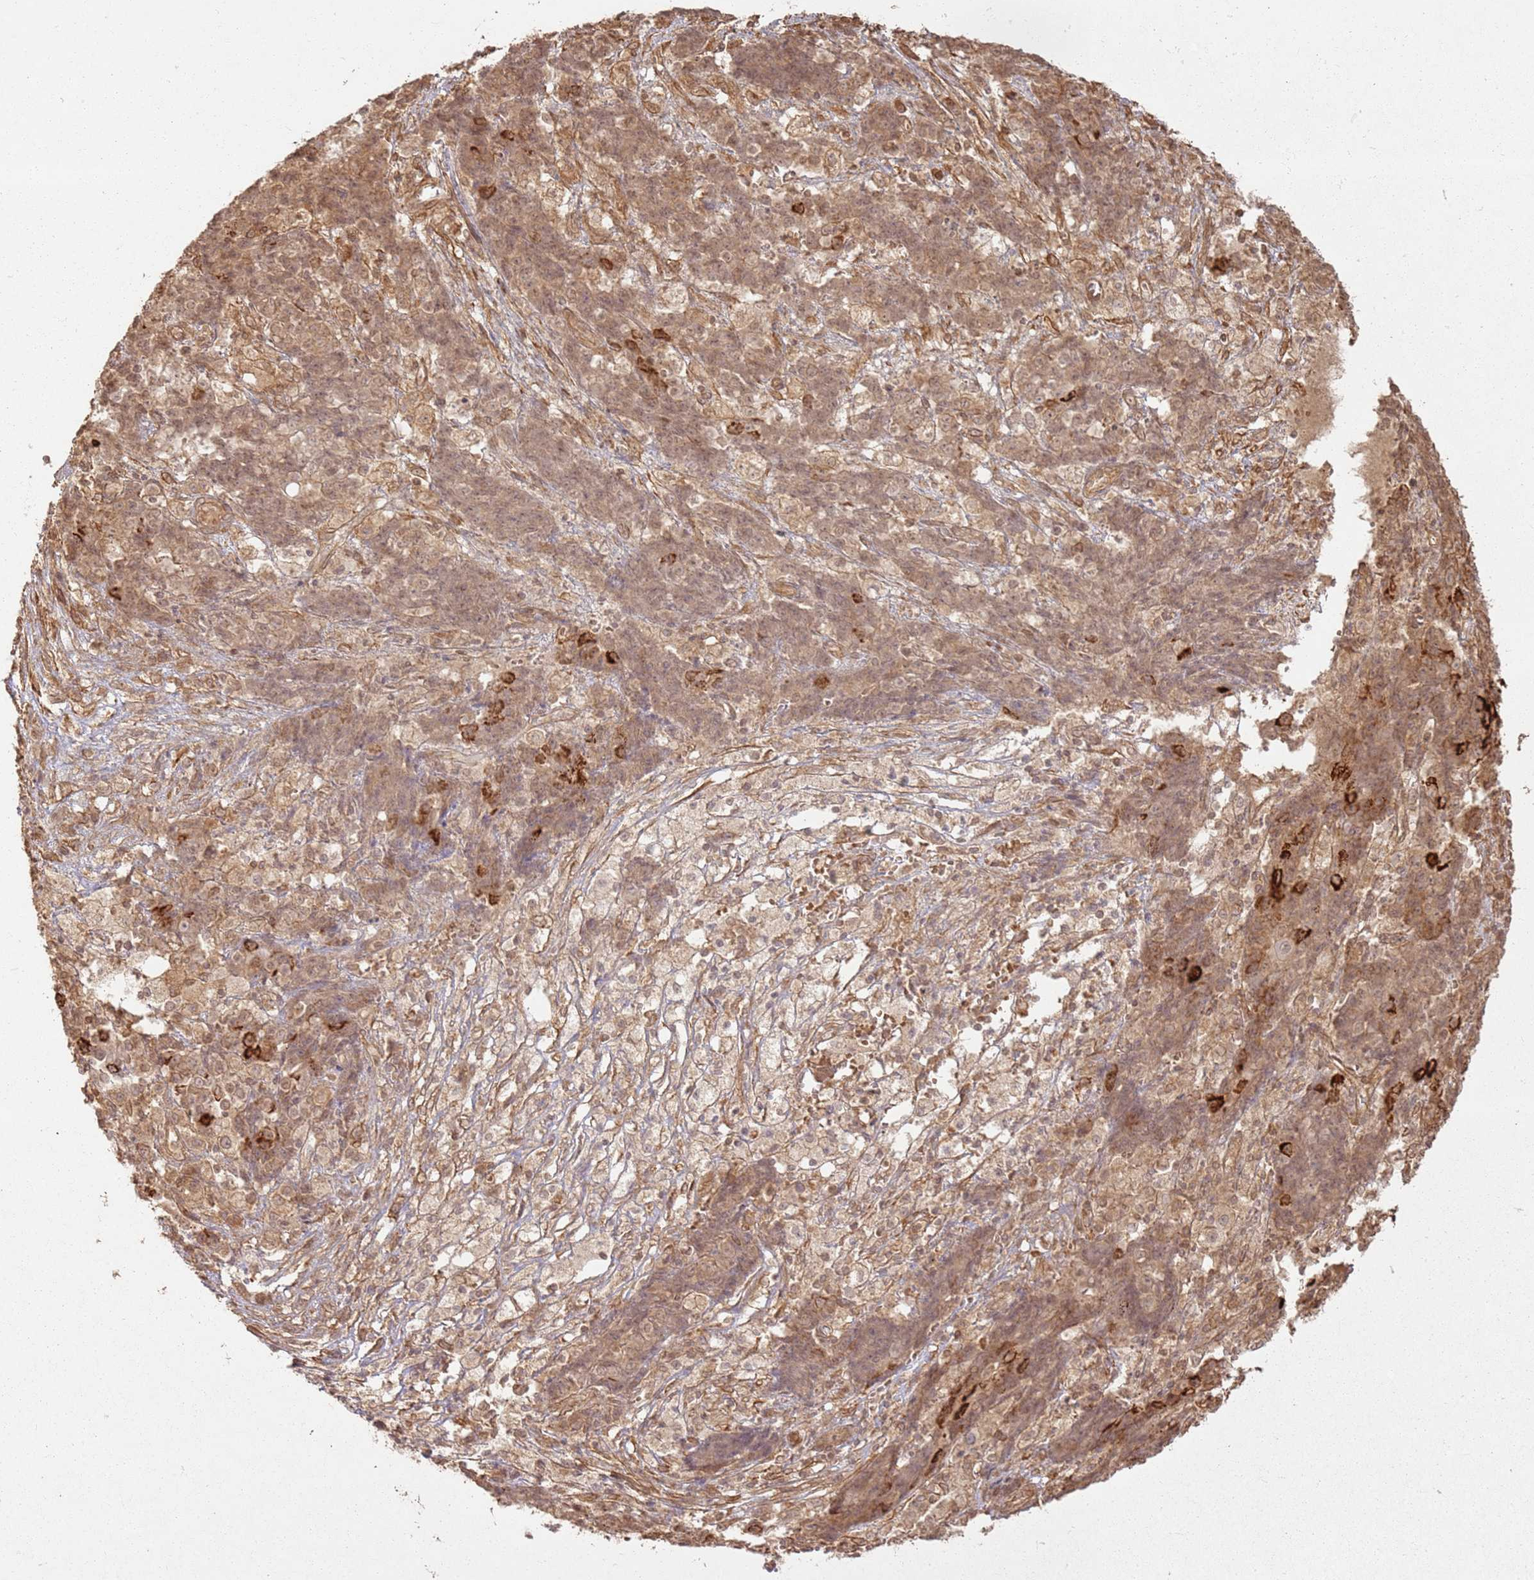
{"staining": {"intensity": "weak", "quantity": ">75%", "location": "cytoplasmic/membranous,nuclear"}, "tissue": "ovarian cancer", "cell_type": "Tumor cells", "image_type": "cancer", "snomed": [{"axis": "morphology", "description": "Carcinoma, endometroid"}, {"axis": "topography", "description": "Ovary"}], "caption": "Protein expression by immunohistochemistry exhibits weak cytoplasmic/membranous and nuclear staining in approximately >75% of tumor cells in ovarian endometroid carcinoma.", "gene": "ZNF776", "patient": {"sex": "female", "age": 42}}